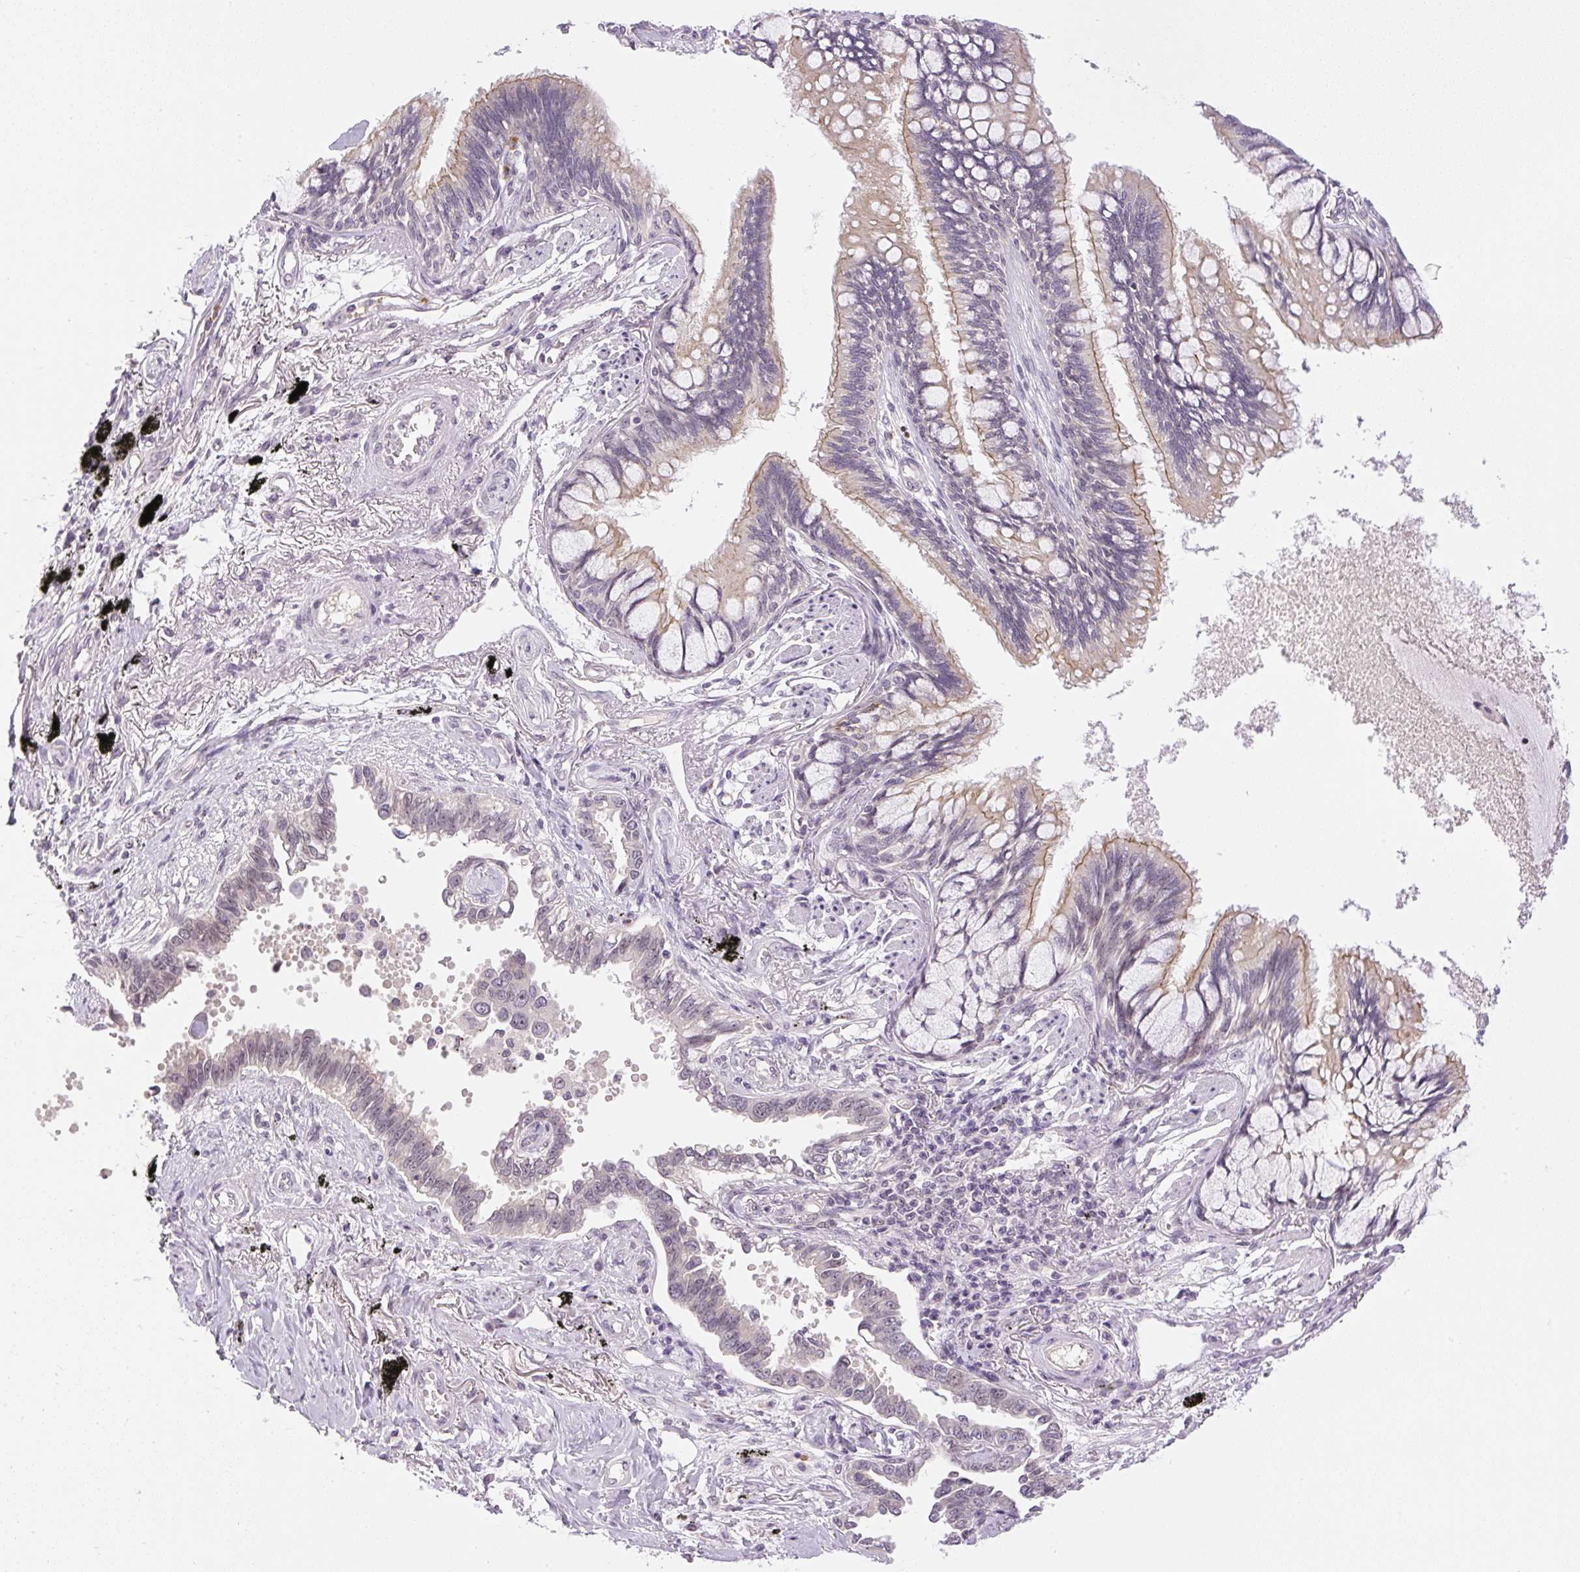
{"staining": {"intensity": "weak", "quantity": "<25%", "location": "cytoplasmic/membranous,nuclear"}, "tissue": "lung cancer", "cell_type": "Tumor cells", "image_type": "cancer", "snomed": [{"axis": "morphology", "description": "Adenocarcinoma, NOS"}, {"axis": "topography", "description": "Lung"}], "caption": "Tumor cells show no significant protein staining in lung cancer.", "gene": "SGF29", "patient": {"sex": "male", "age": 67}}